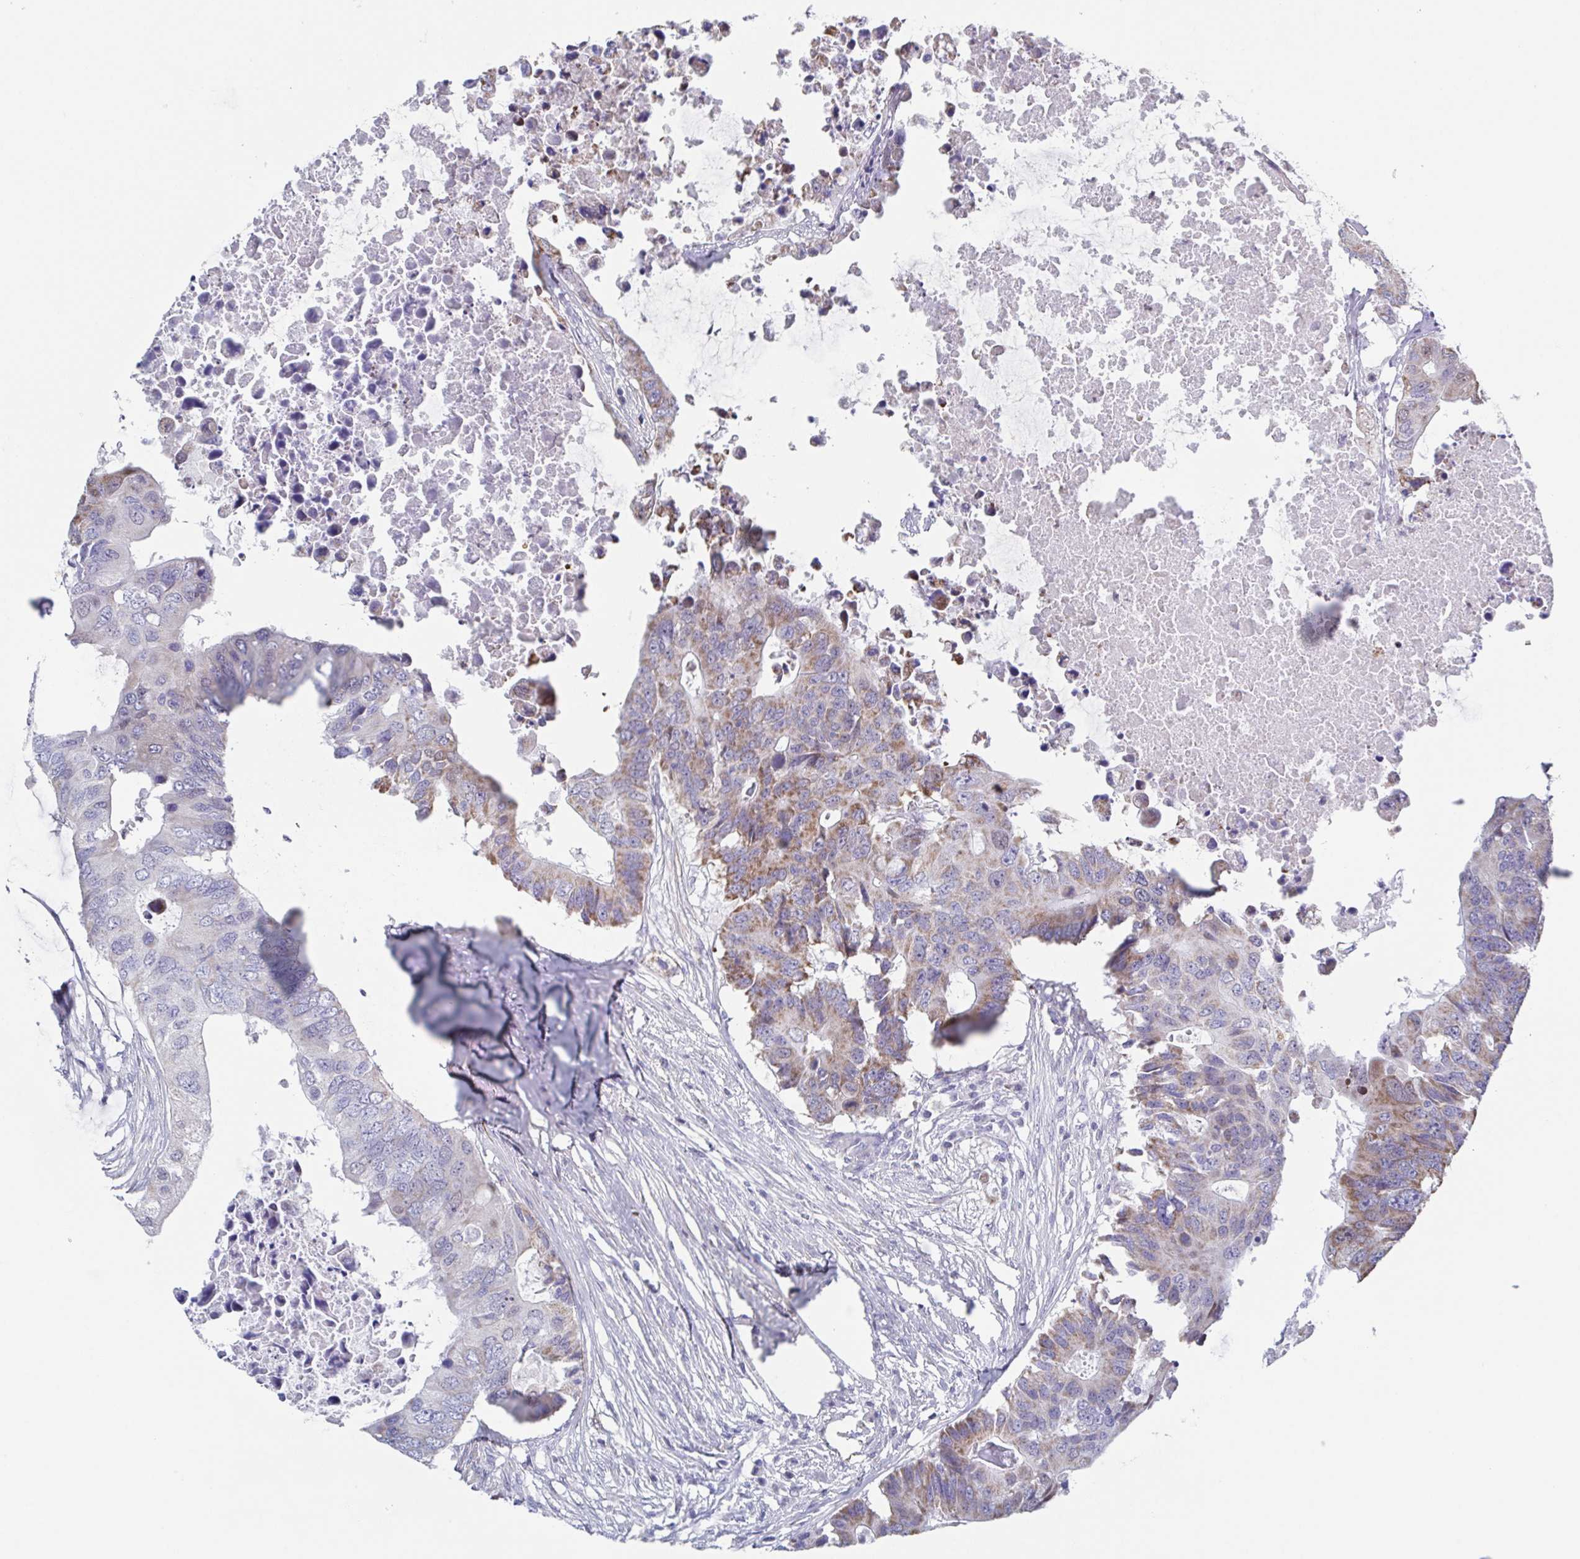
{"staining": {"intensity": "moderate", "quantity": "<25%", "location": "cytoplasmic/membranous"}, "tissue": "colorectal cancer", "cell_type": "Tumor cells", "image_type": "cancer", "snomed": [{"axis": "morphology", "description": "Adenocarcinoma, NOS"}, {"axis": "topography", "description": "Colon"}], "caption": "Immunohistochemical staining of human colorectal adenocarcinoma exhibits low levels of moderate cytoplasmic/membranous positivity in about <25% of tumor cells.", "gene": "PBOV1", "patient": {"sex": "male", "age": 71}}